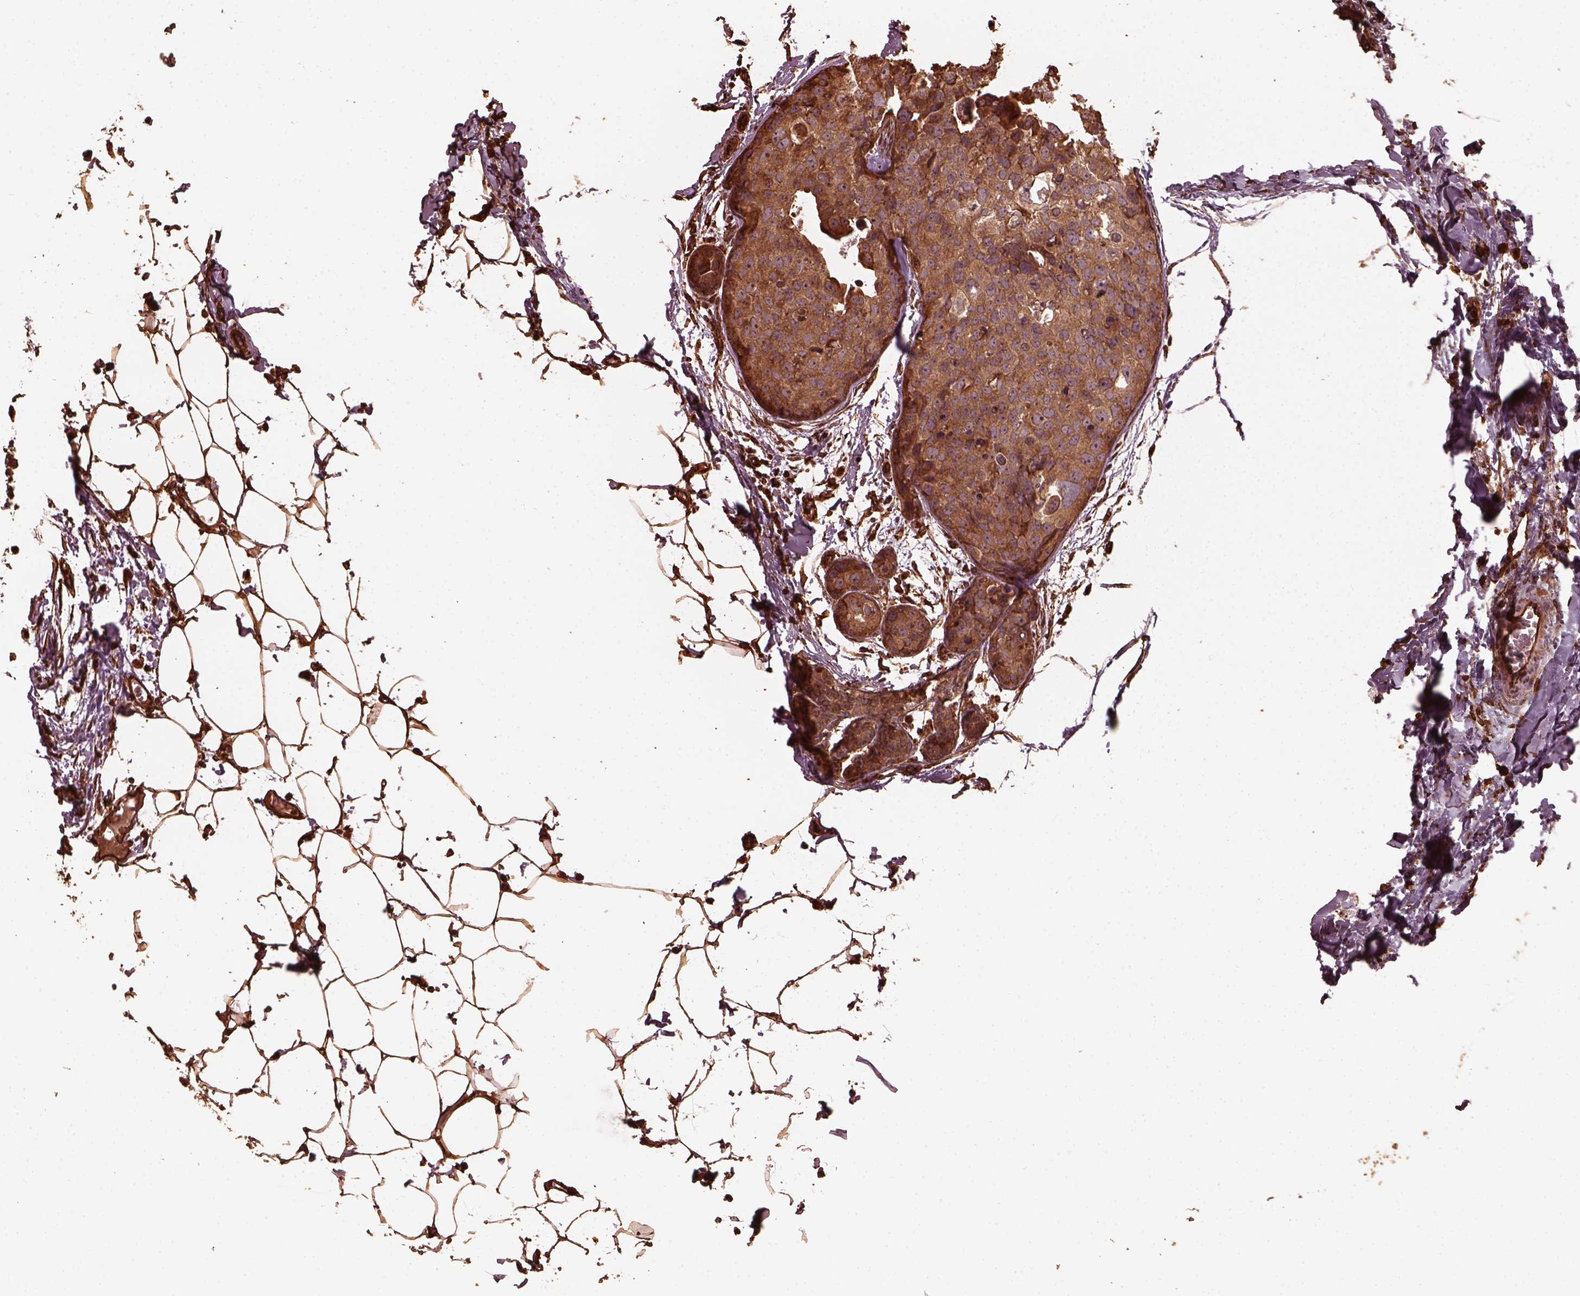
{"staining": {"intensity": "moderate", "quantity": ">75%", "location": "cytoplasmic/membranous"}, "tissue": "breast cancer", "cell_type": "Tumor cells", "image_type": "cancer", "snomed": [{"axis": "morphology", "description": "Duct carcinoma"}, {"axis": "topography", "description": "Breast"}], "caption": "IHC micrograph of neoplastic tissue: human breast intraductal carcinoma stained using IHC exhibits medium levels of moderate protein expression localized specifically in the cytoplasmic/membranous of tumor cells, appearing as a cytoplasmic/membranous brown color.", "gene": "GTPBP1", "patient": {"sex": "female", "age": 38}}